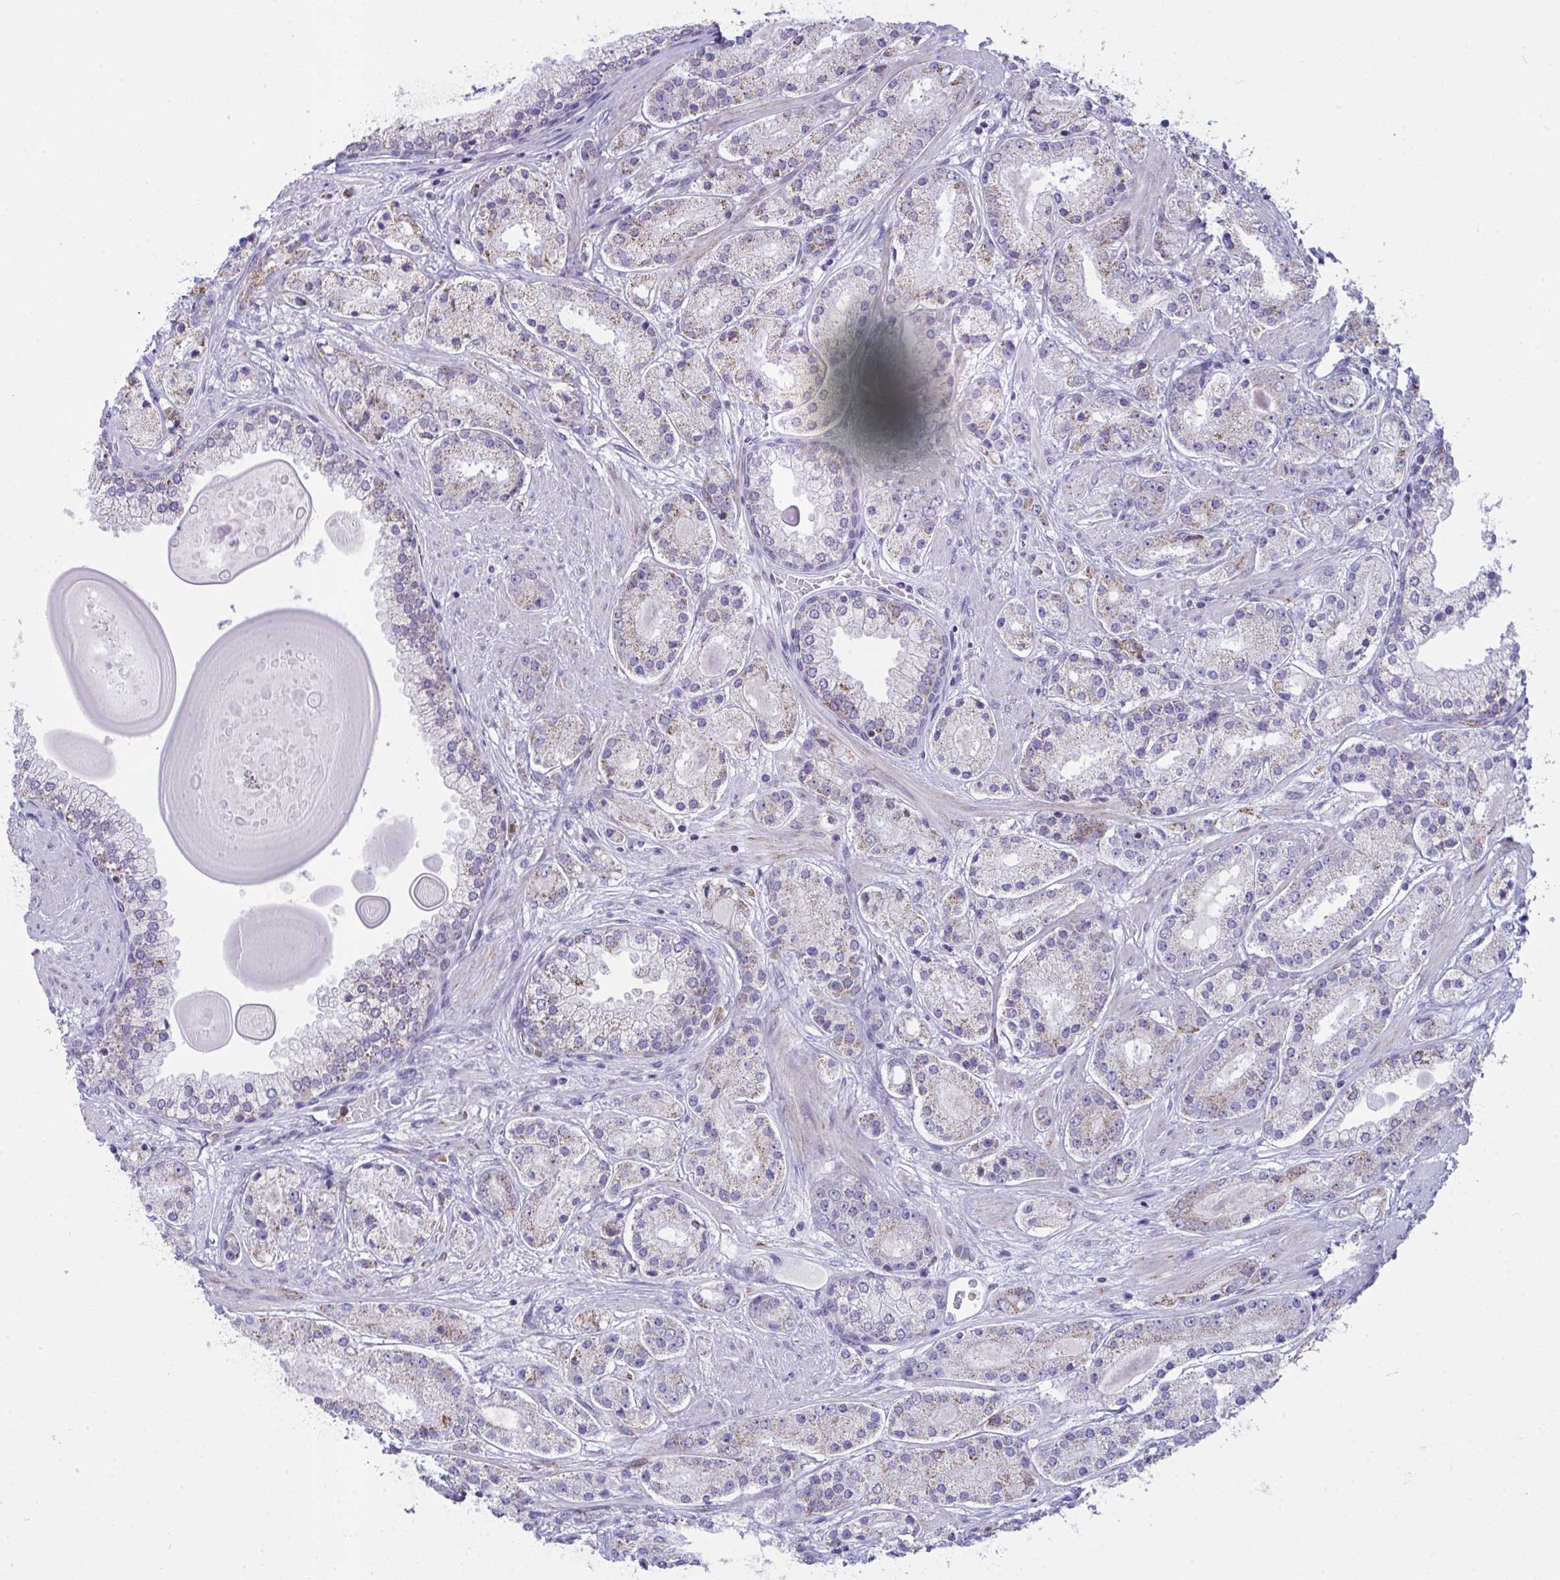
{"staining": {"intensity": "weak", "quantity": "25%-75%", "location": "cytoplasmic/membranous"}, "tissue": "prostate cancer", "cell_type": "Tumor cells", "image_type": "cancer", "snomed": [{"axis": "morphology", "description": "Adenocarcinoma, High grade"}, {"axis": "topography", "description": "Prostate"}], "caption": "Weak cytoplasmic/membranous expression for a protein is appreciated in approximately 25%-75% of tumor cells of prostate cancer using immunohistochemistry.", "gene": "PLA2G12B", "patient": {"sex": "male", "age": 67}}